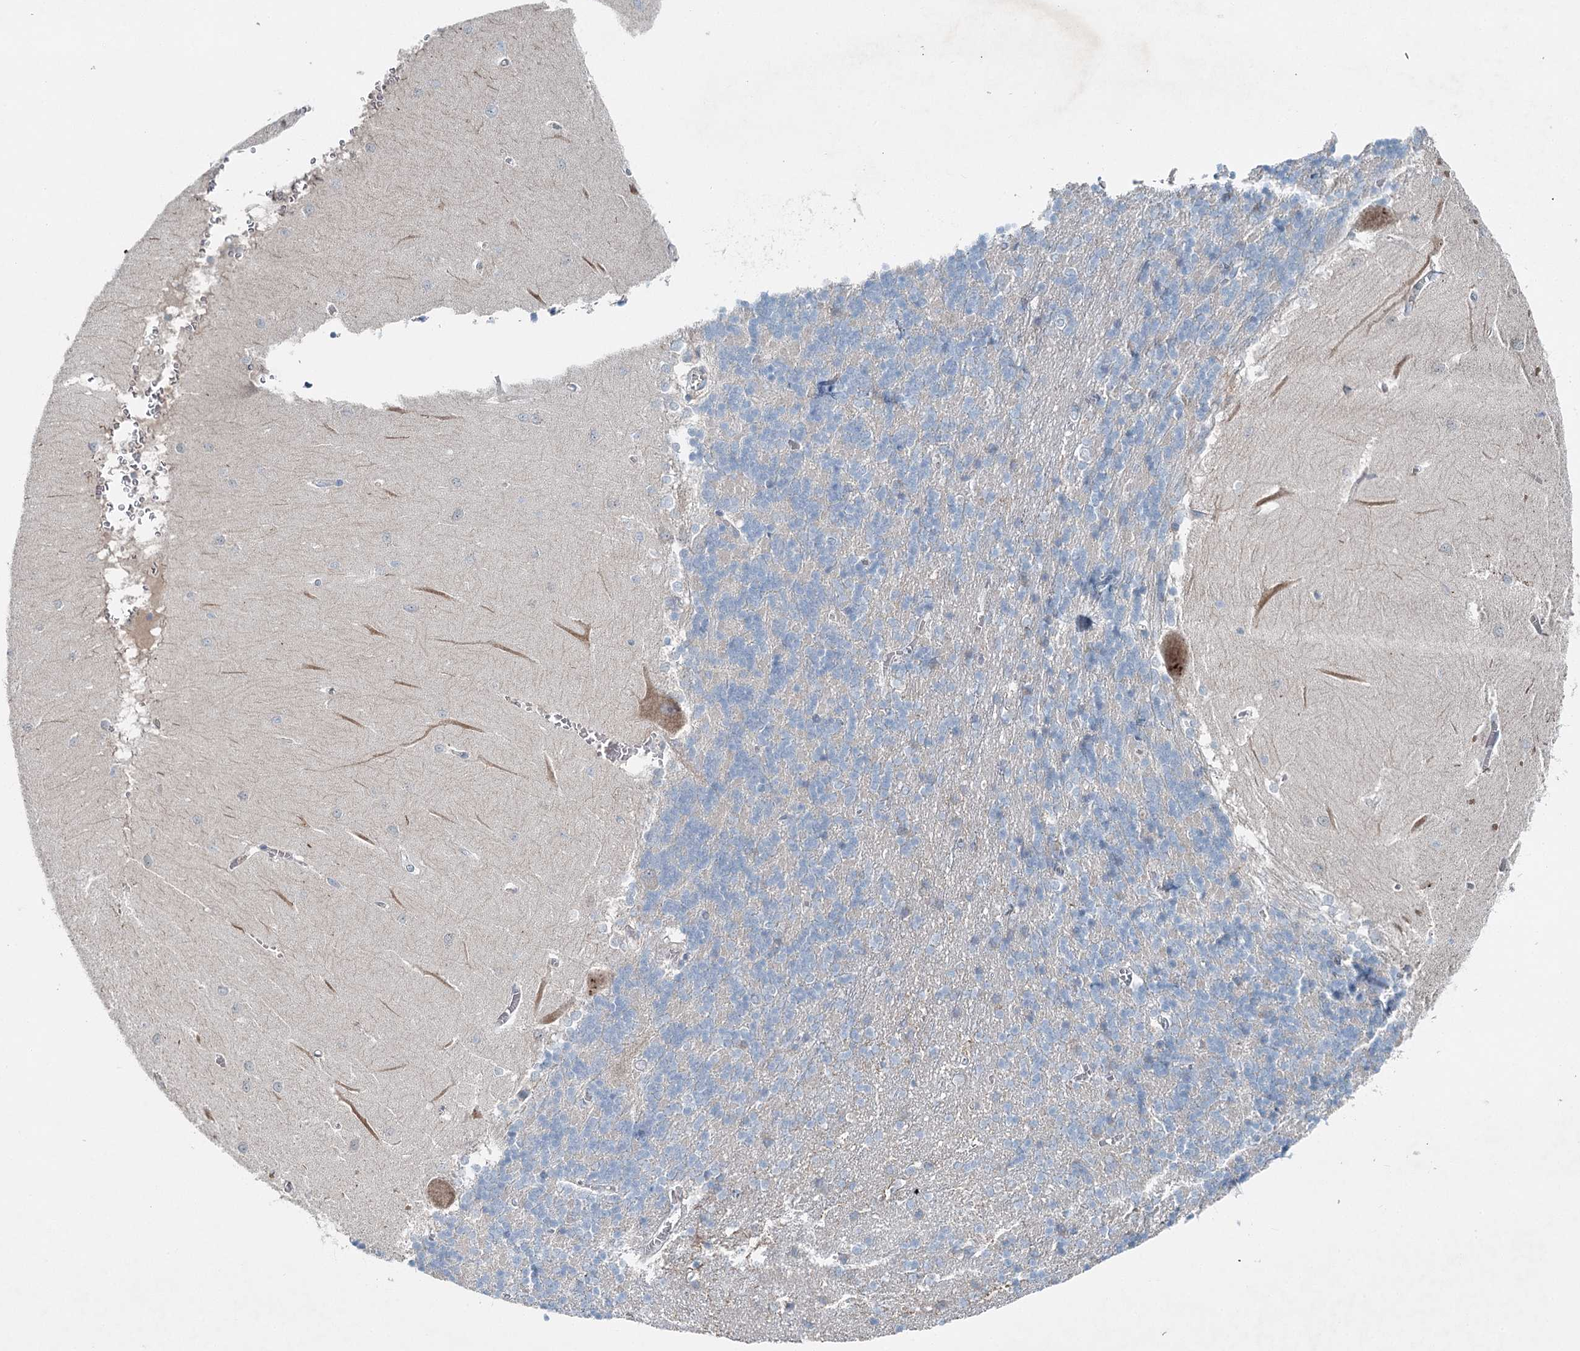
{"staining": {"intensity": "negative", "quantity": "none", "location": "none"}, "tissue": "cerebellum", "cell_type": "Cells in granular layer", "image_type": "normal", "snomed": [{"axis": "morphology", "description": "Normal tissue, NOS"}, {"axis": "topography", "description": "Cerebellum"}], "caption": "Human cerebellum stained for a protein using immunohistochemistry (IHC) reveals no expression in cells in granular layer.", "gene": "CHCHD5", "patient": {"sex": "male", "age": 37}}